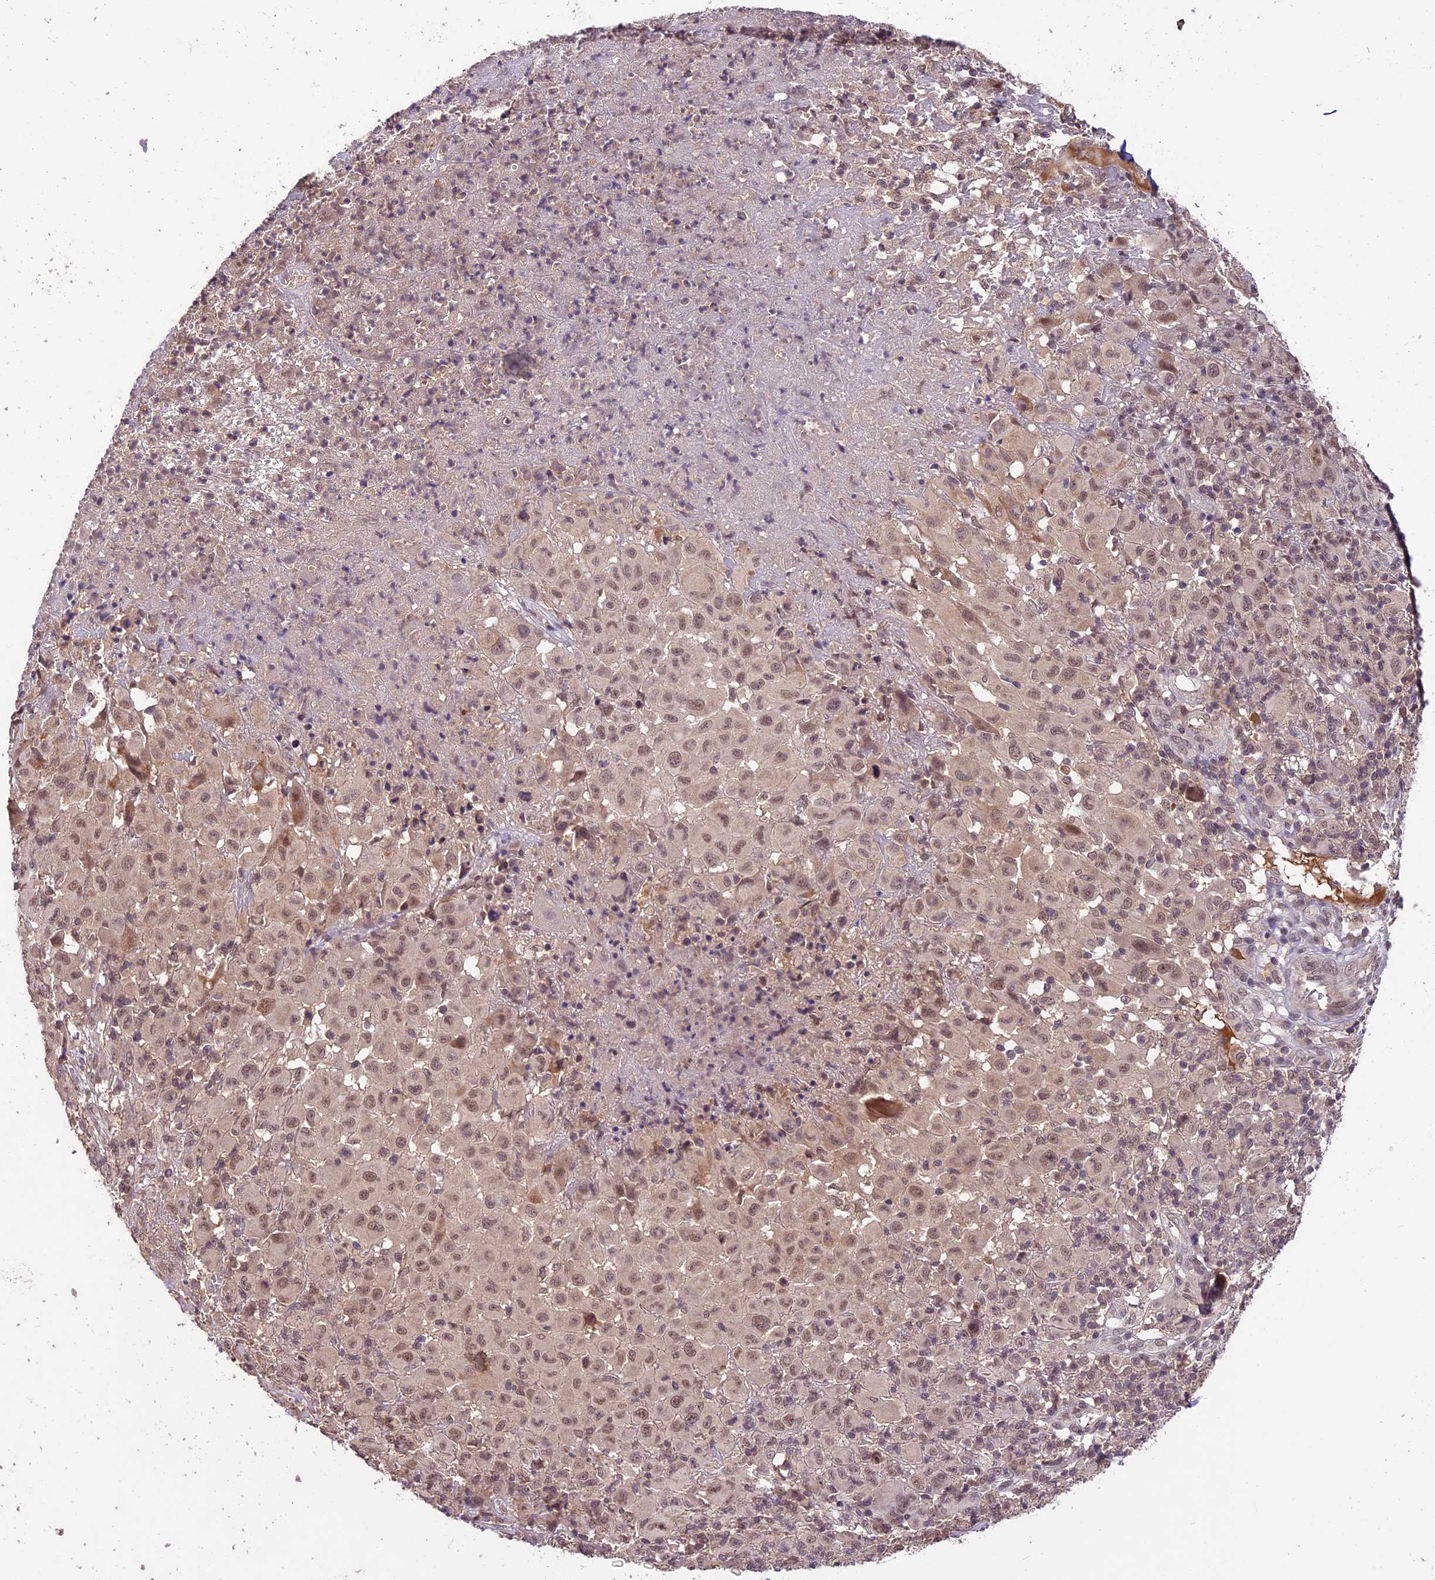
{"staining": {"intensity": "moderate", "quantity": ">75%", "location": "nuclear"}, "tissue": "melanoma", "cell_type": "Tumor cells", "image_type": "cancer", "snomed": [{"axis": "morphology", "description": "Malignant melanoma, NOS"}, {"axis": "topography", "description": "Skin"}], "caption": "Melanoma stained with a brown dye reveals moderate nuclear positive staining in about >75% of tumor cells.", "gene": "ATP10A", "patient": {"sex": "male", "age": 73}}